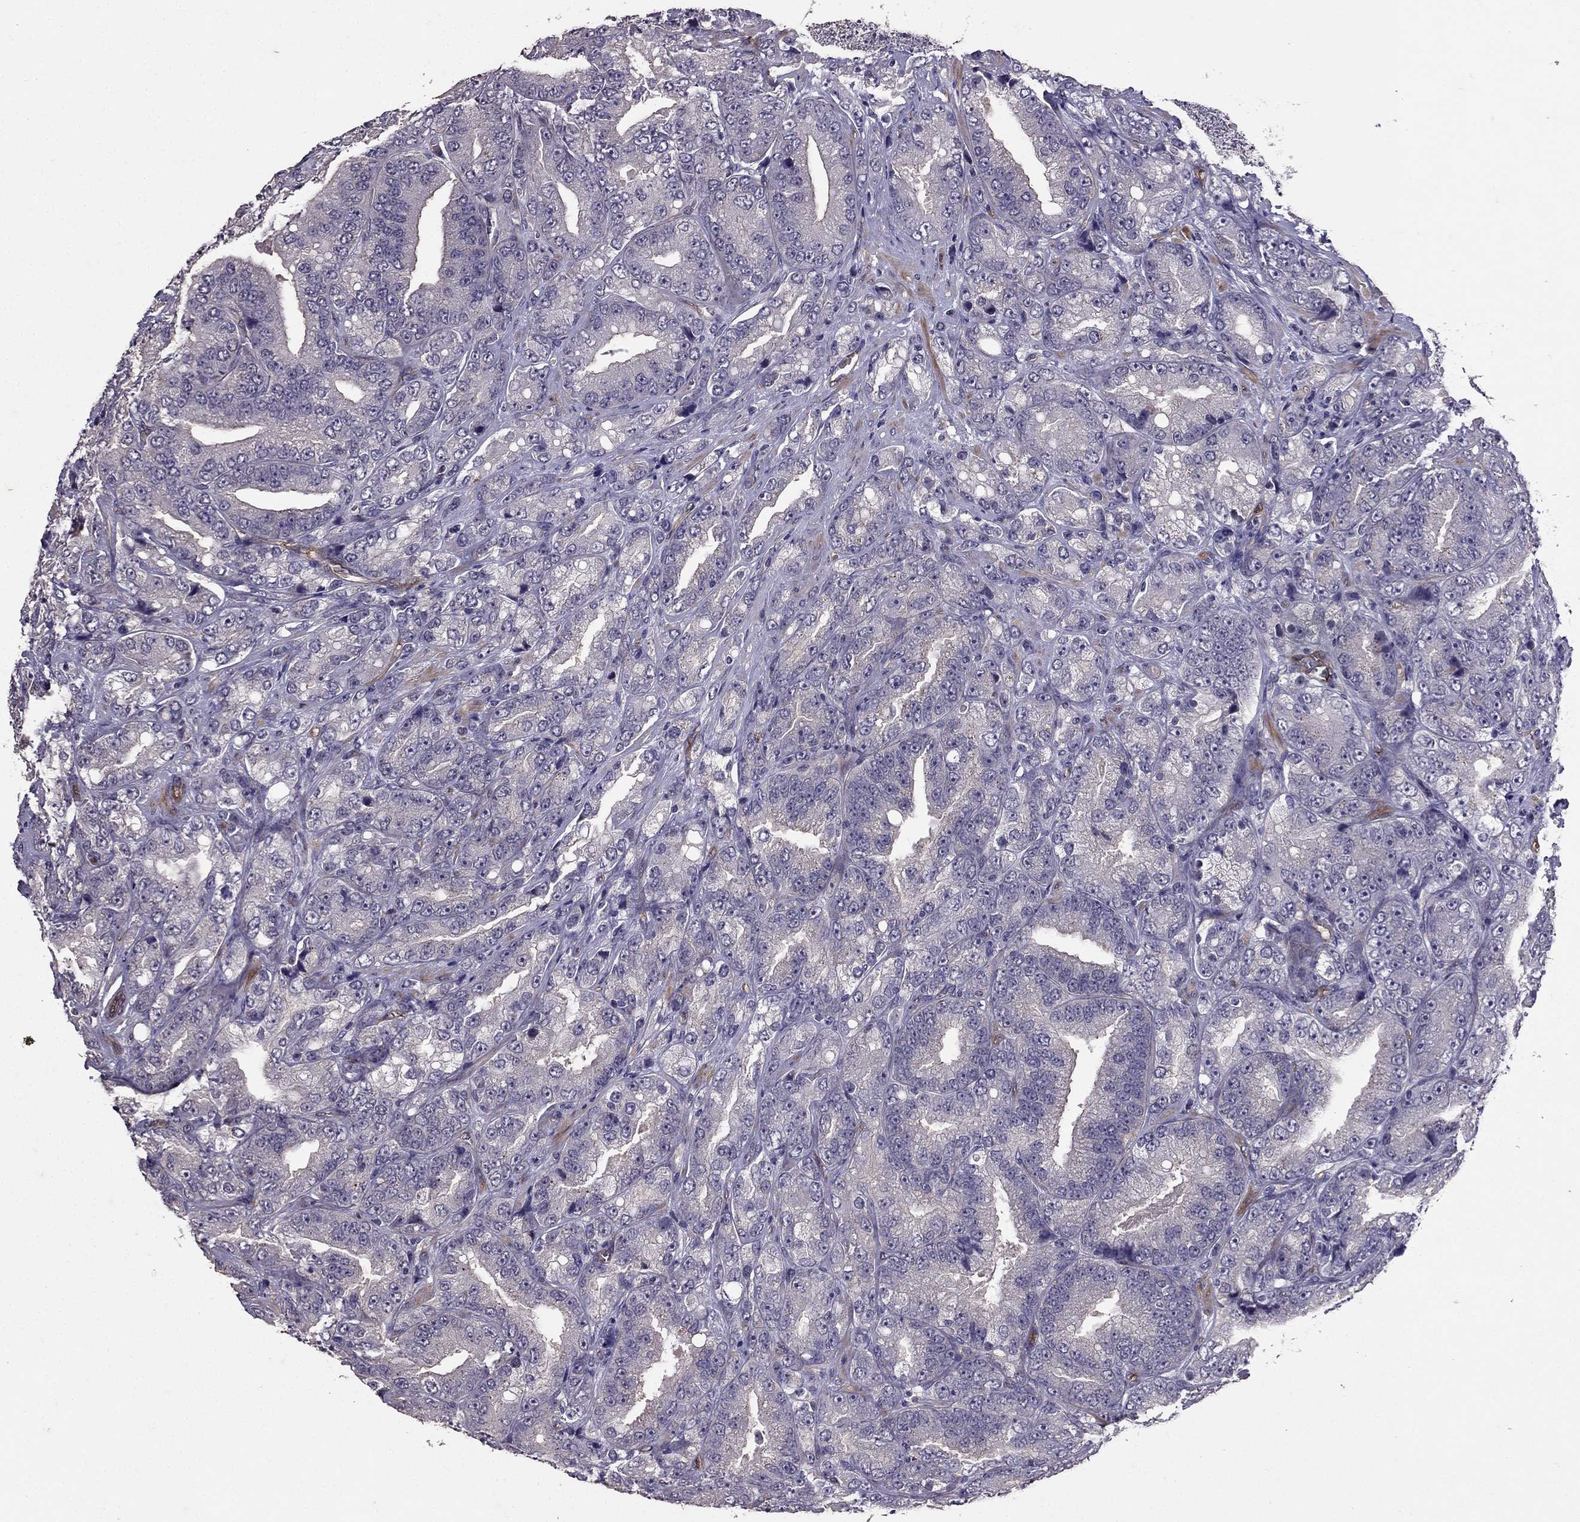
{"staining": {"intensity": "negative", "quantity": "none", "location": "none"}, "tissue": "prostate cancer", "cell_type": "Tumor cells", "image_type": "cancer", "snomed": [{"axis": "morphology", "description": "Adenocarcinoma, NOS"}, {"axis": "topography", "description": "Prostate"}], "caption": "There is no significant expression in tumor cells of prostate adenocarcinoma.", "gene": "RASIP1", "patient": {"sex": "male", "age": 63}}